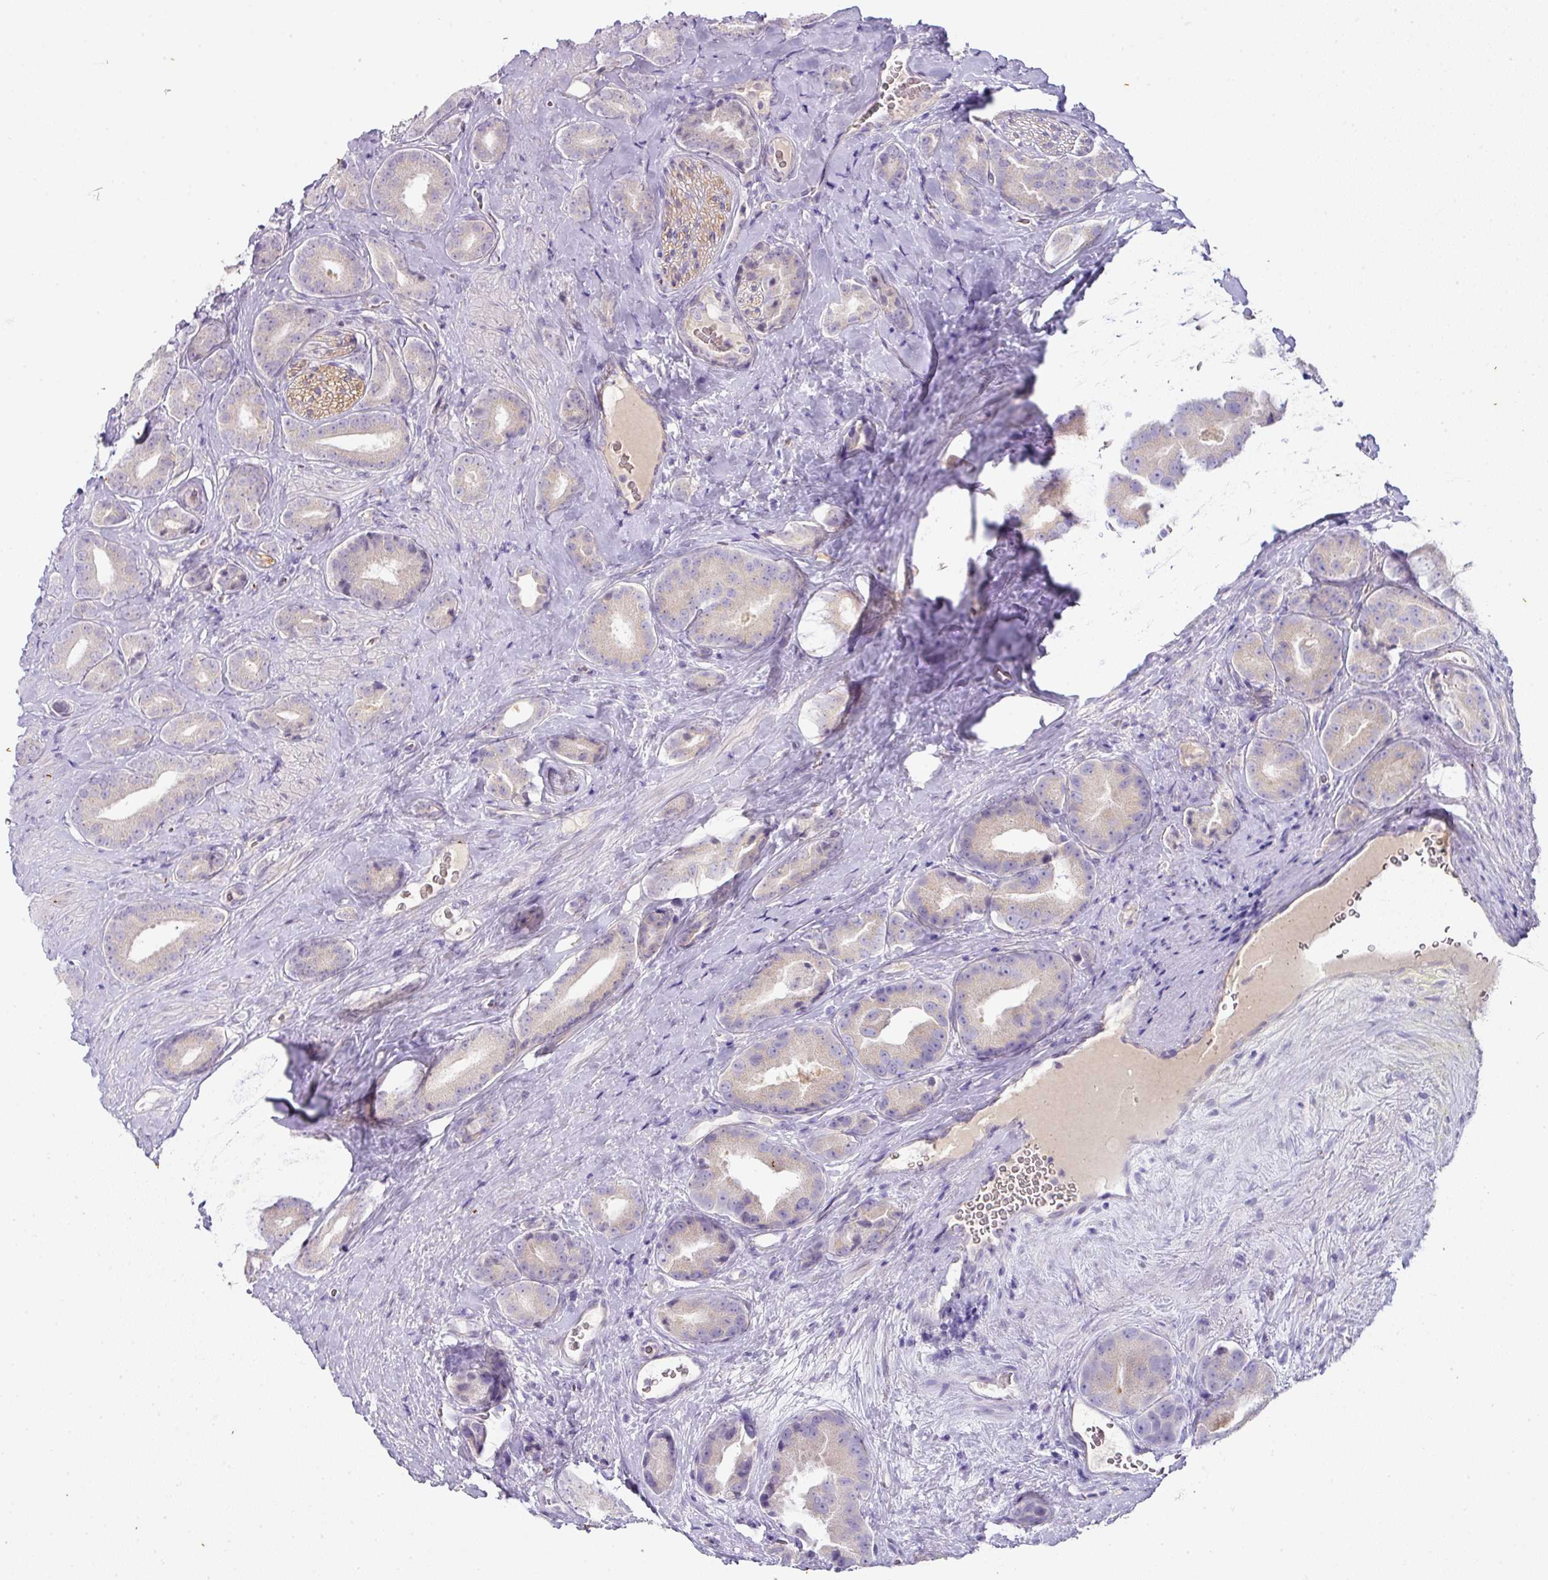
{"staining": {"intensity": "weak", "quantity": "<25%", "location": "cytoplasmic/membranous"}, "tissue": "prostate cancer", "cell_type": "Tumor cells", "image_type": "cancer", "snomed": [{"axis": "morphology", "description": "Adenocarcinoma, High grade"}, {"axis": "topography", "description": "Prostate"}], "caption": "Micrograph shows no significant protein expression in tumor cells of prostate cancer.", "gene": "OR52N1", "patient": {"sex": "male", "age": 63}}